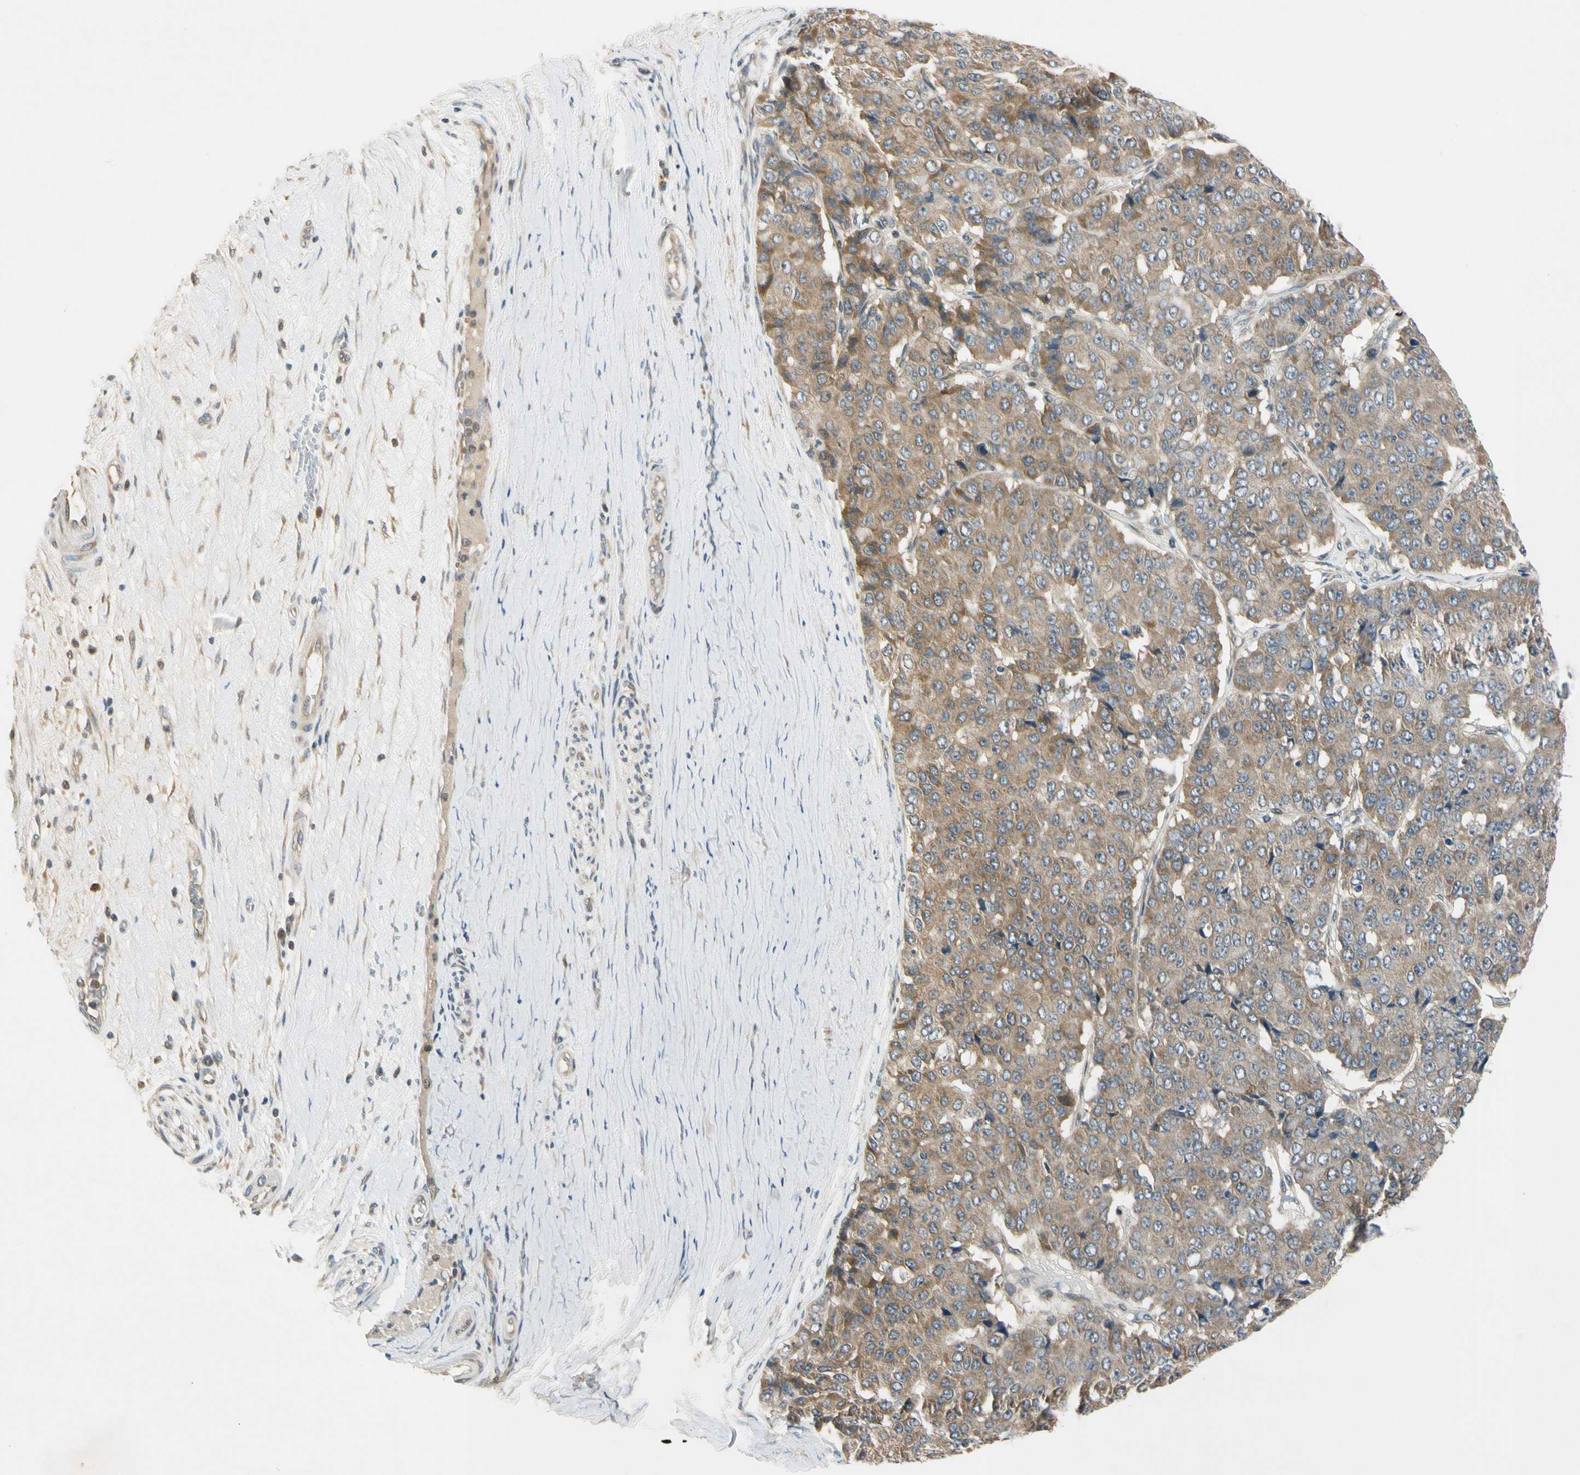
{"staining": {"intensity": "strong", "quantity": ">75%", "location": "cytoplasmic/membranous"}, "tissue": "pancreatic cancer", "cell_type": "Tumor cells", "image_type": "cancer", "snomed": [{"axis": "morphology", "description": "Adenocarcinoma, NOS"}, {"axis": "topography", "description": "Pancreas"}], "caption": "An image showing strong cytoplasmic/membranous expression in approximately >75% of tumor cells in pancreatic cancer (adenocarcinoma), as visualized by brown immunohistochemical staining.", "gene": "RPS6KB2", "patient": {"sex": "male", "age": 50}}